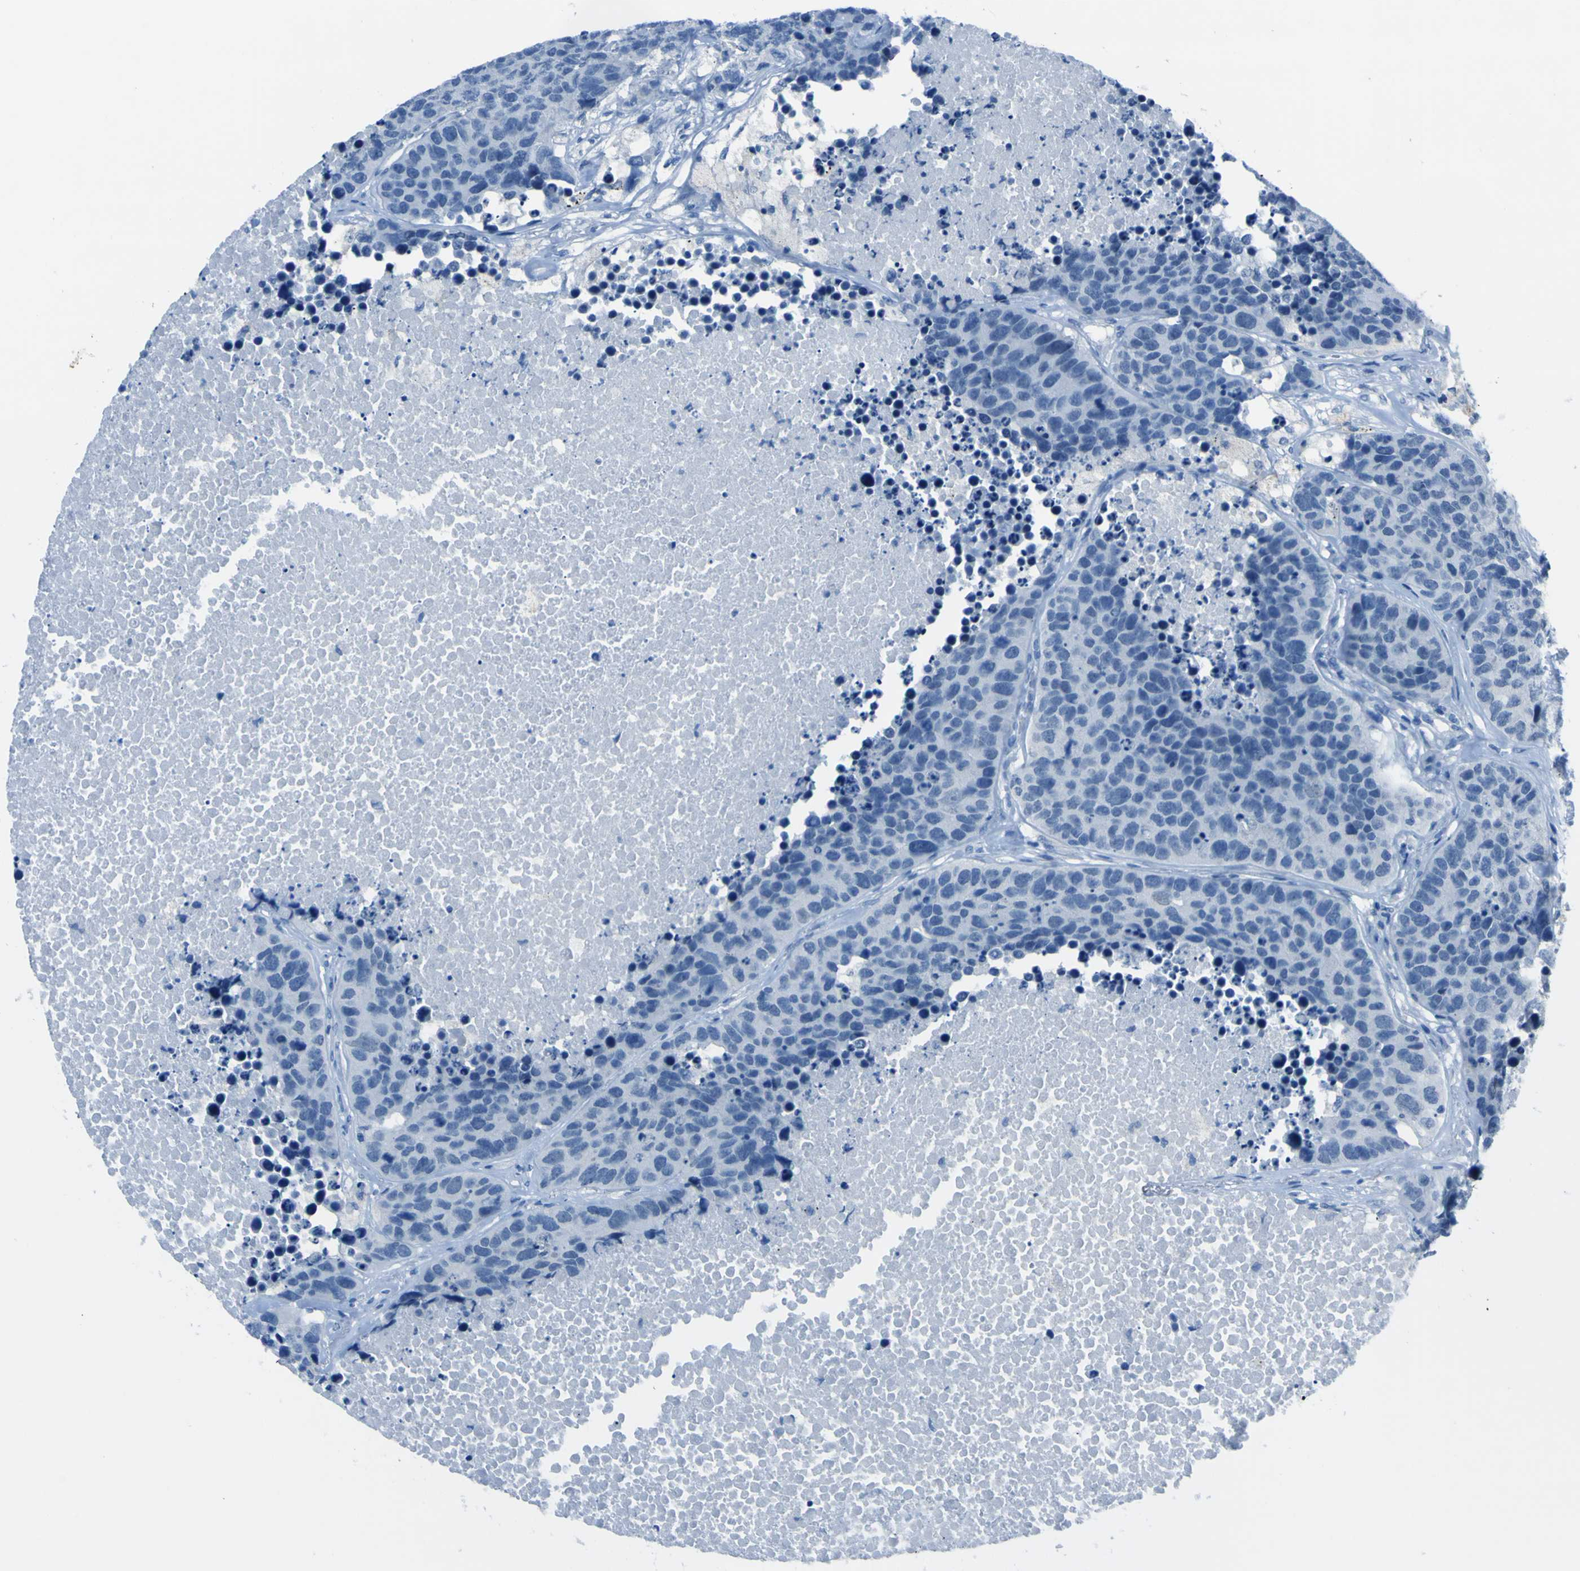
{"staining": {"intensity": "negative", "quantity": "none", "location": "none"}, "tissue": "carcinoid", "cell_type": "Tumor cells", "image_type": "cancer", "snomed": [{"axis": "morphology", "description": "Carcinoid, malignant, NOS"}, {"axis": "topography", "description": "Lung"}], "caption": "The photomicrograph reveals no significant staining in tumor cells of carcinoid.", "gene": "PHKG1", "patient": {"sex": "male", "age": 60}}